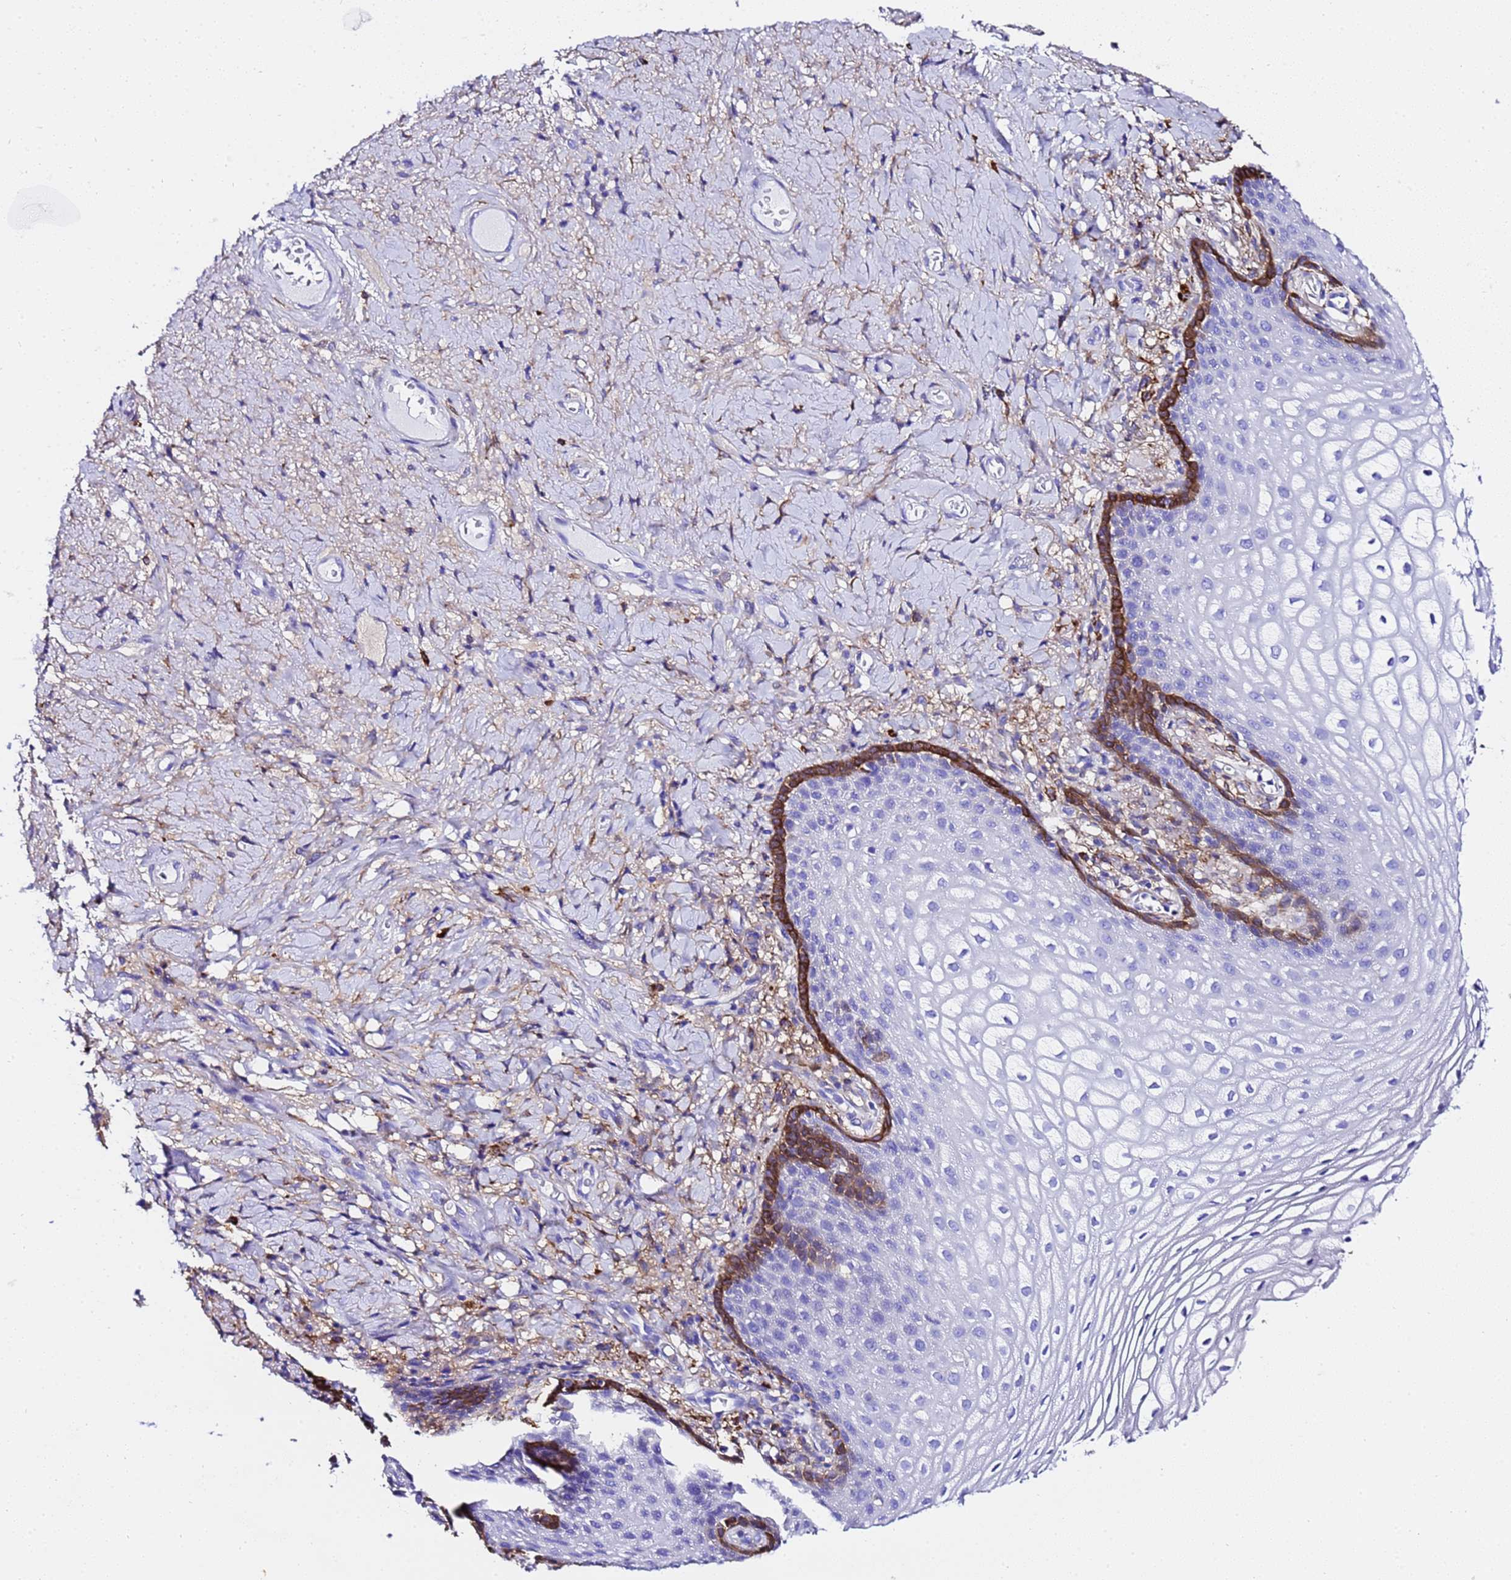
{"staining": {"intensity": "moderate", "quantity": "25%-75%", "location": "cytoplasmic/membranous"}, "tissue": "vagina", "cell_type": "Squamous epithelial cells", "image_type": "normal", "snomed": [{"axis": "morphology", "description": "Normal tissue, NOS"}, {"axis": "topography", "description": "Vagina"}], "caption": "High-power microscopy captured an IHC image of benign vagina, revealing moderate cytoplasmic/membranous positivity in about 25%-75% of squamous epithelial cells.", "gene": "FTL", "patient": {"sex": "female", "age": 60}}